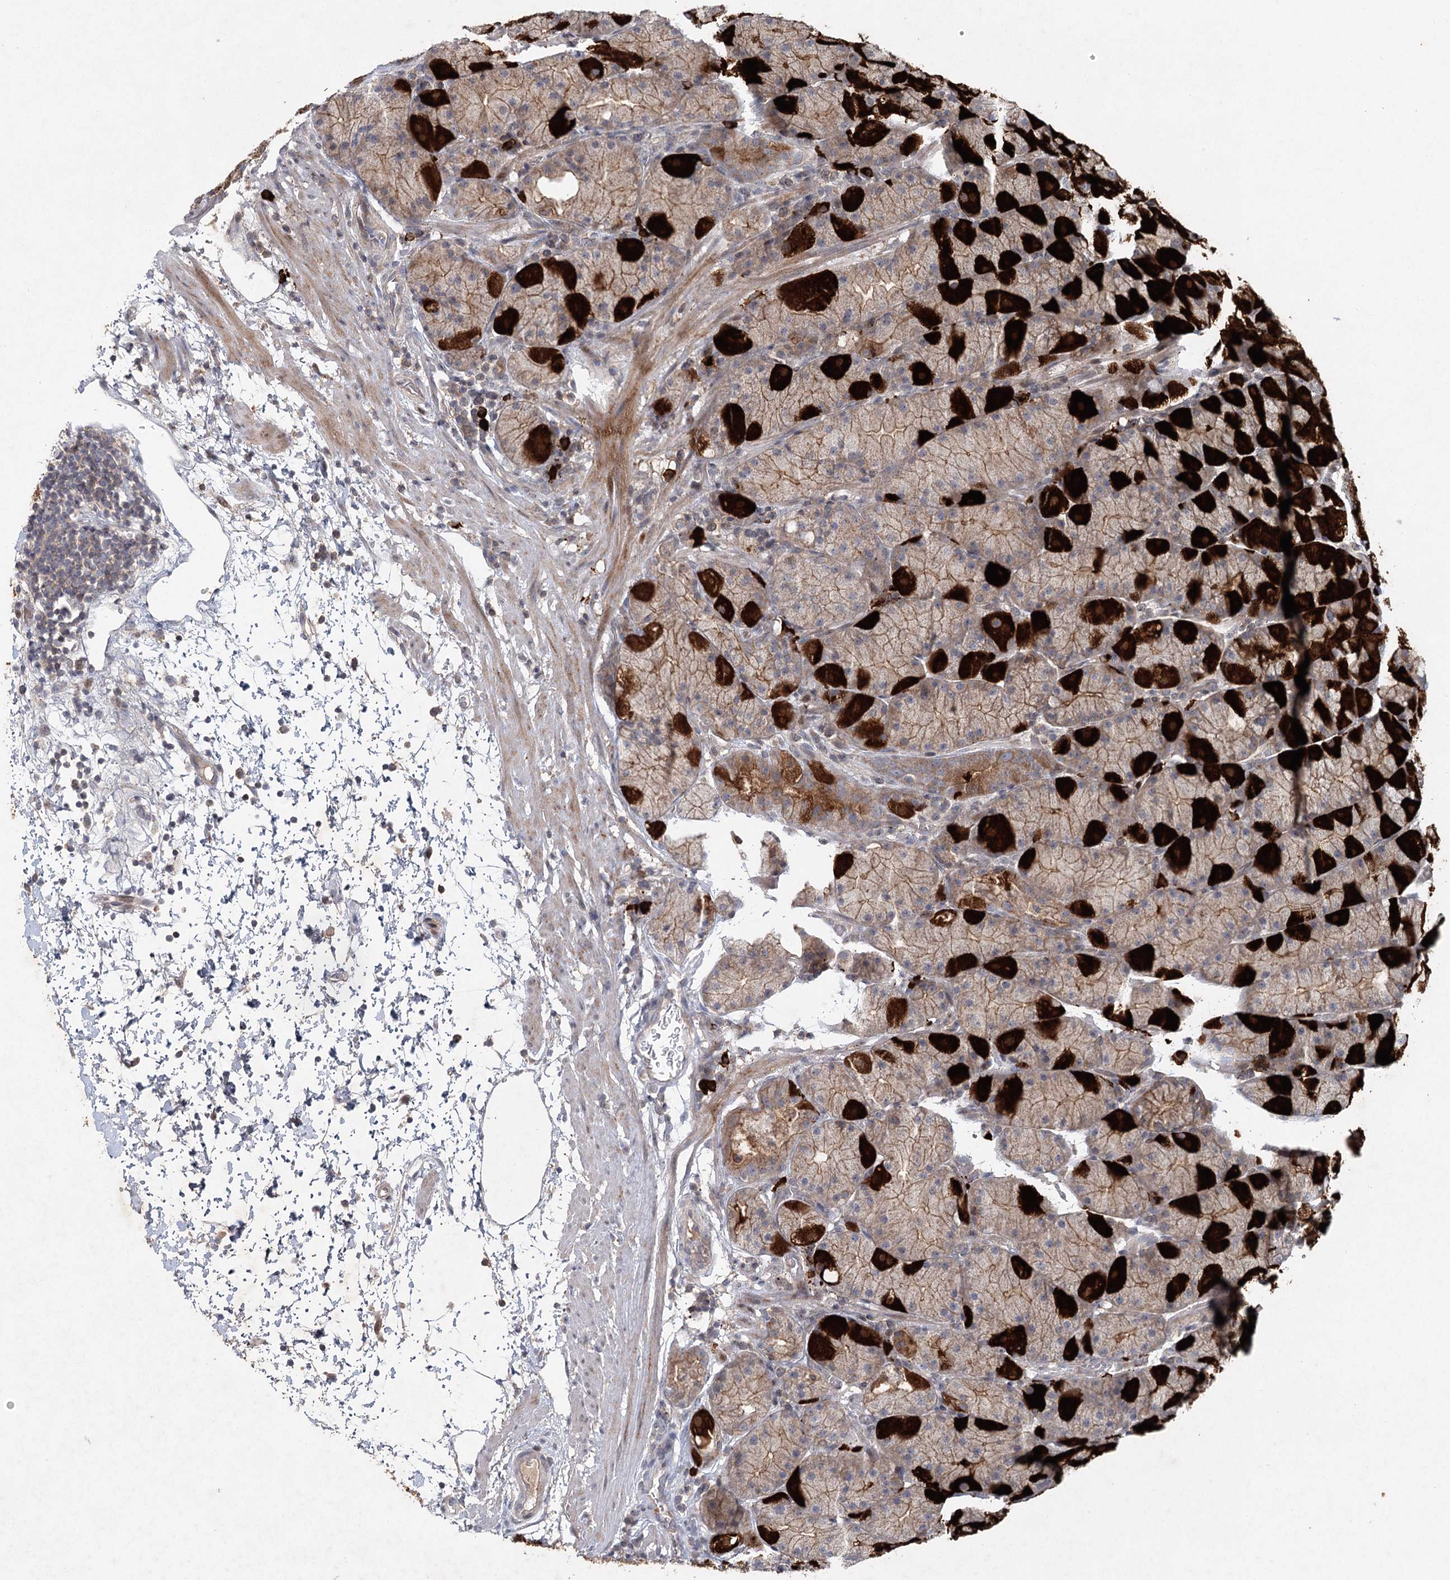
{"staining": {"intensity": "strong", "quantity": "25%-75%", "location": "cytoplasmic/membranous"}, "tissue": "stomach", "cell_type": "Glandular cells", "image_type": "normal", "snomed": [{"axis": "morphology", "description": "Normal tissue, NOS"}, {"axis": "topography", "description": "Stomach, upper"}, {"axis": "topography", "description": "Stomach"}], "caption": "The photomicrograph reveals staining of unremarkable stomach, revealing strong cytoplasmic/membranous protein staining (brown color) within glandular cells. The staining was performed using DAB (3,3'-diaminobenzidine), with brown indicating positive protein expression. Nuclei are stained blue with hematoxylin.", "gene": "MAP3K13", "patient": {"sex": "male", "age": 48}}